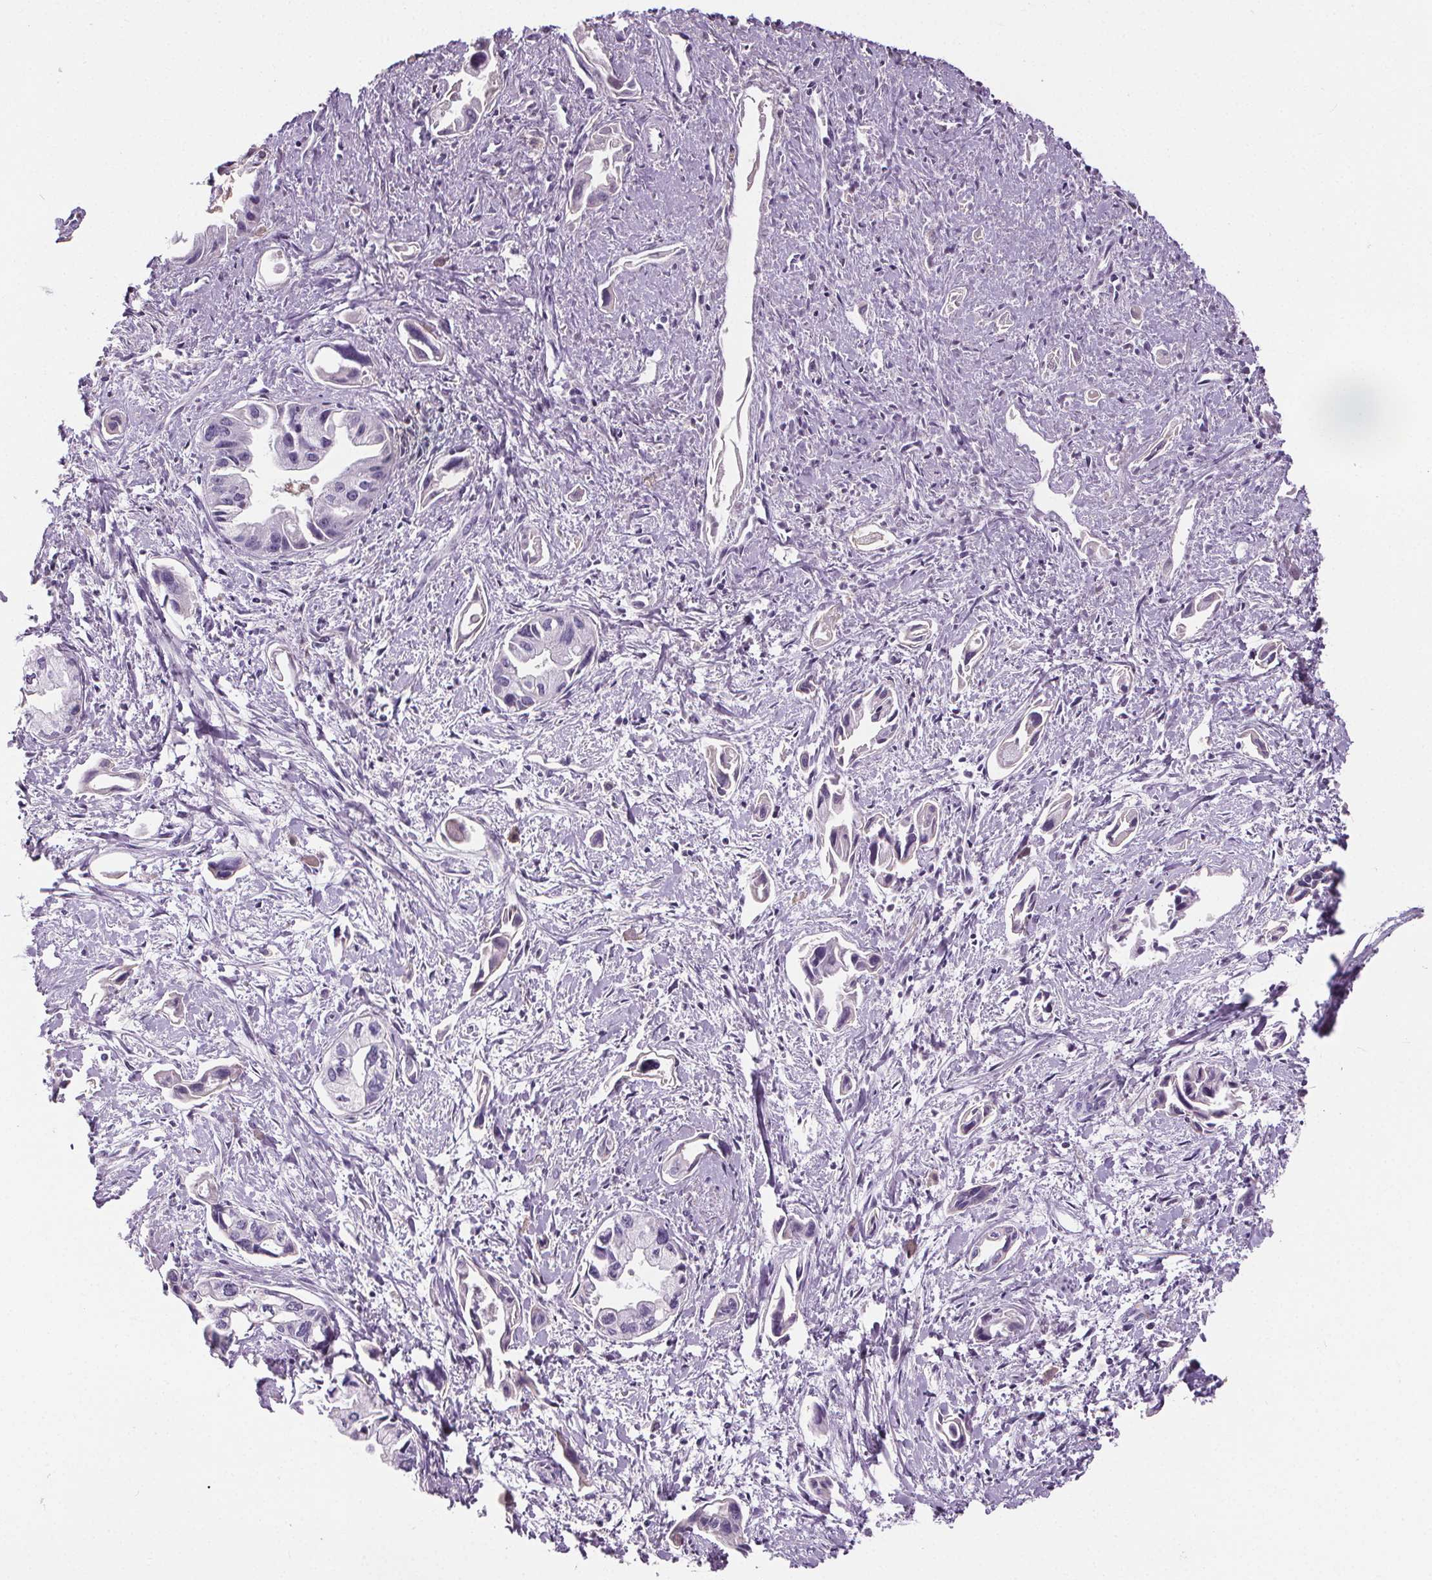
{"staining": {"intensity": "negative", "quantity": "none", "location": "none"}, "tissue": "pancreatic cancer", "cell_type": "Tumor cells", "image_type": "cancer", "snomed": [{"axis": "morphology", "description": "Adenocarcinoma, NOS"}, {"axis": "topography", "description": "Pancreas"}], "caption": "There is no significant positivity in tumor cells of adenocarcinoma (pancreatic).", "gene": "CD5L", "patient": {"sex": "female", "age": 61}}